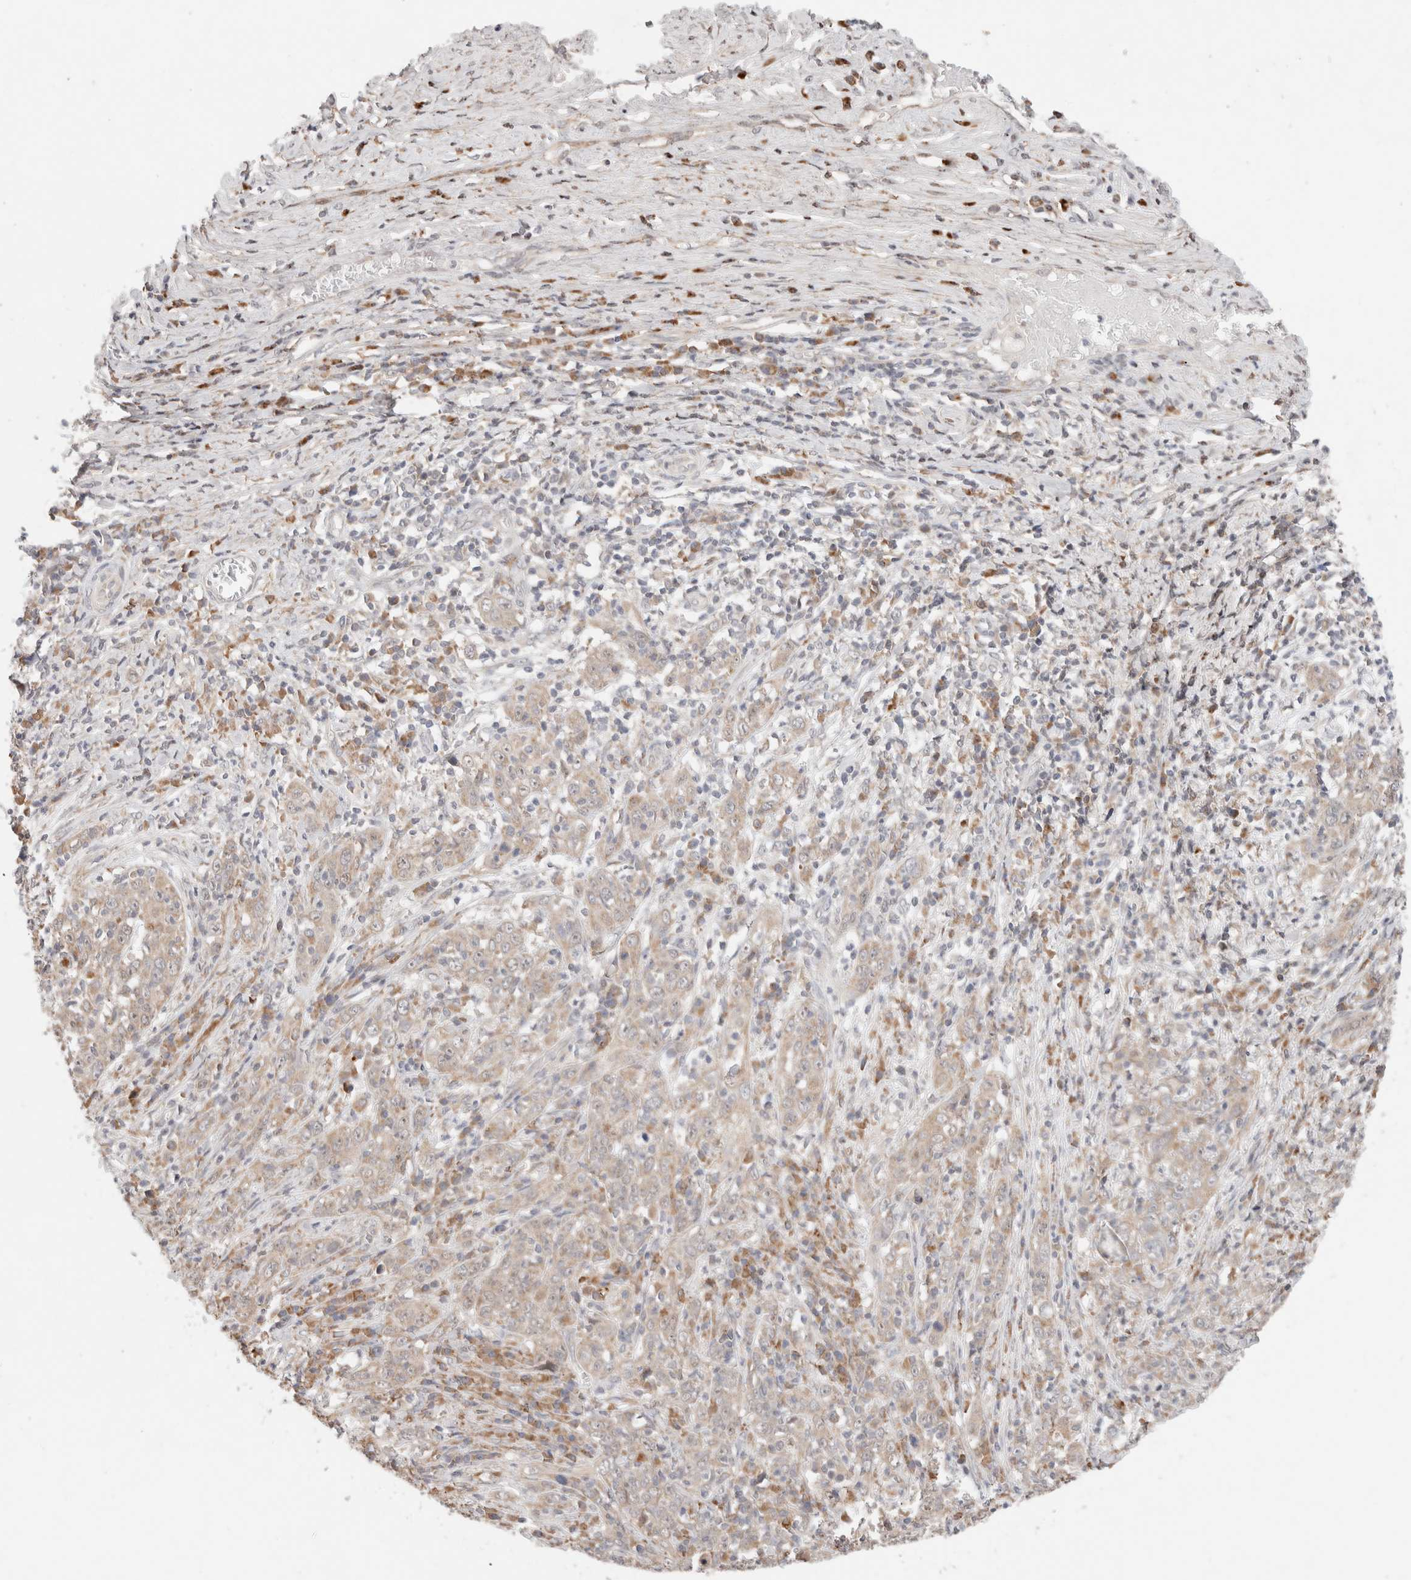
{"staining": {"intensity": "weak", "quantity": "<25%", "location": "cytoplasmic/membranous"}, "tissue": "cervical cancer", "cell_type": "Tumor cells", "image_type": "cancer", "snomed": [{"axis": "morphology", "description": "Squamous cell carcinoma, NOS"}, {"axis": "topography", "description": "Cervix"}], "caption": "IHC image of squamous cell carcinoma (cervical) stained for a protein (brown), which displays no staining in tumor cells. (Stains: DAB immunohistochemistry (IHC) with hematoxylin counter stain, Microscopy: brightfield microscopy at high magnification).", "gene": "ERI3", "patient": {"sex": "female", "age": 46}}